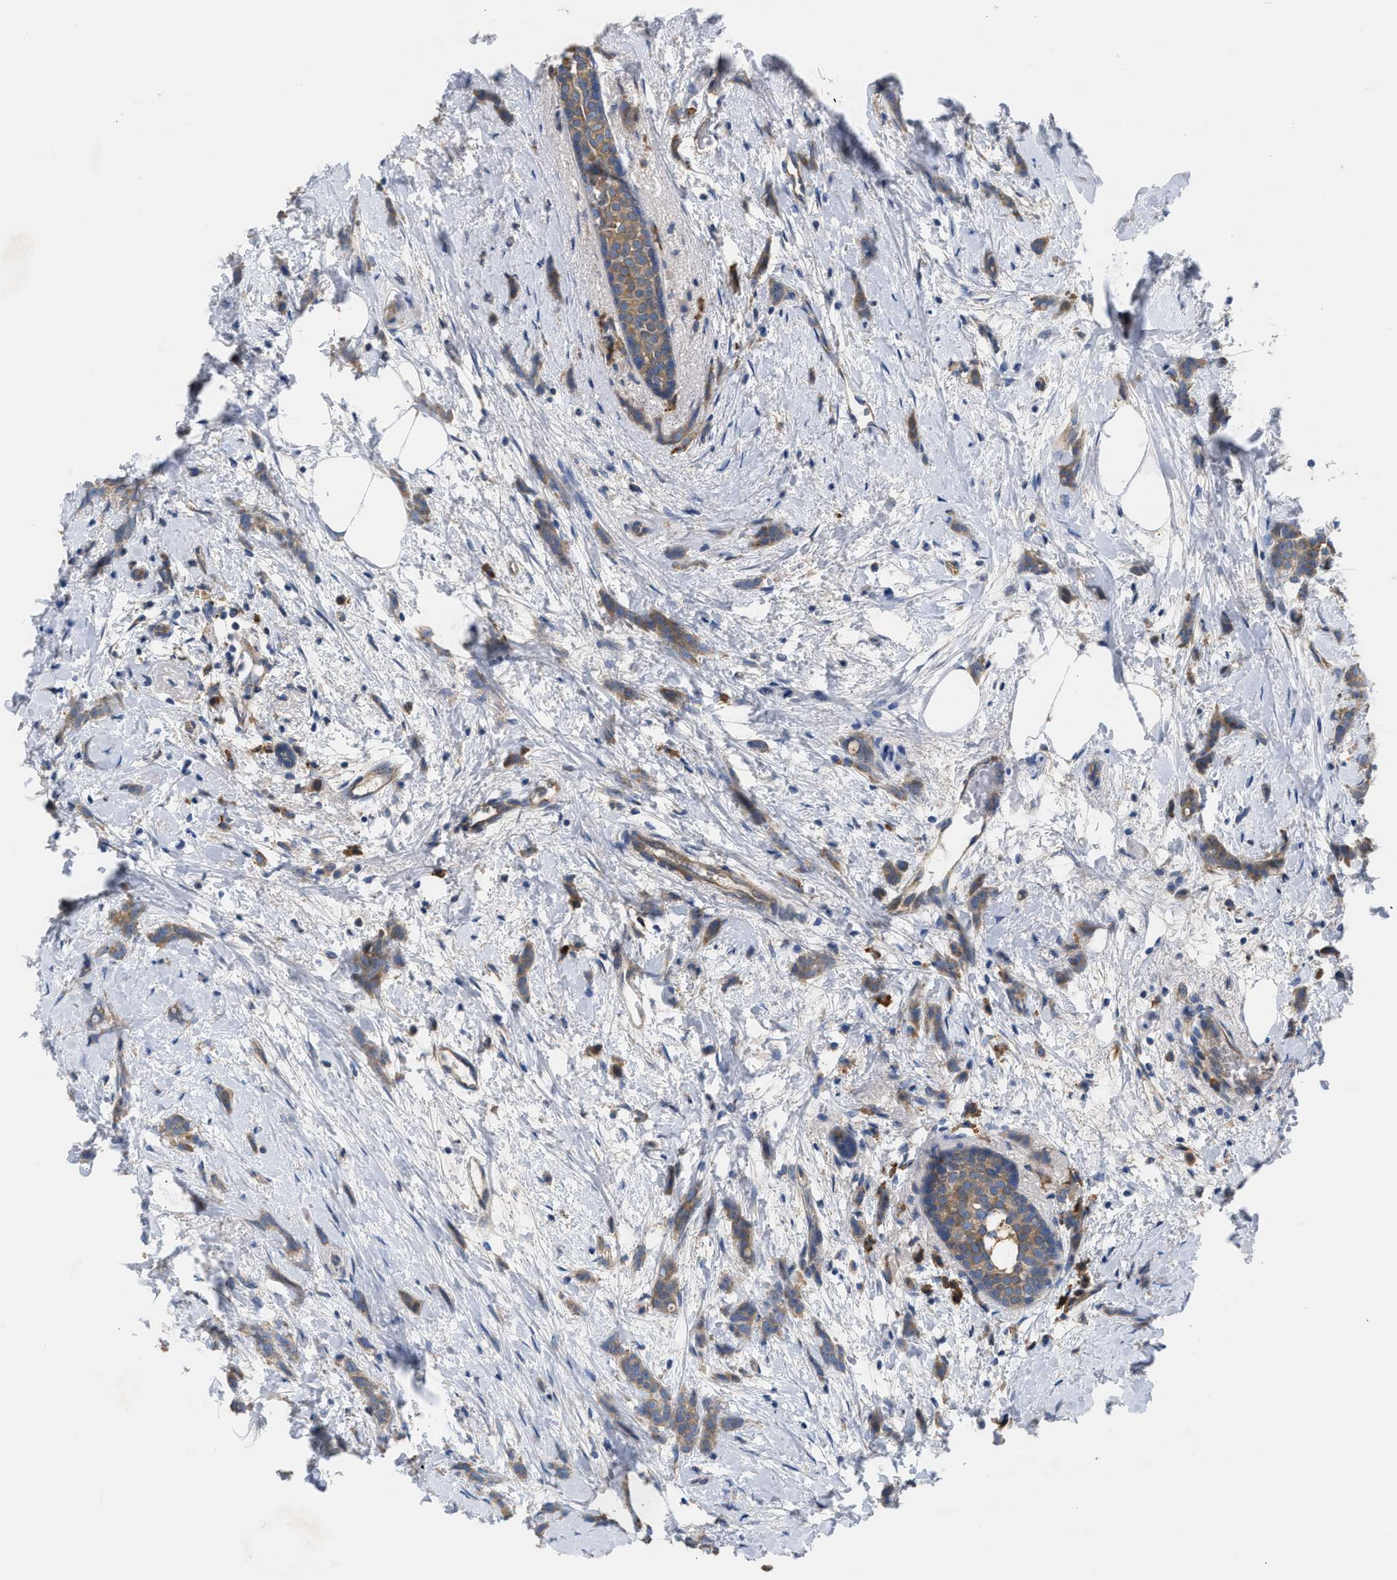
{"staining": {"intensity": "weak", "quantity": ">75%", "location": "cytoplasmic/membranous"}, "tissue": "breast cancer", "cell_type": "Tumor cells", "image_type": "cancer", "snomed": [{"axis": "morphology", "description": "Lobular carcinoma, in situ"}, {"axis": "morphology", "description": "Lobular carcinoma"}, {"axis": "topography", "description": "Breast"}], "caption": "Immunohistochemistry (IHC) histopathology image of neoplastic tissue: breast cancer stained using immunohistochemistry demonstrates low levels of weak protein expression localized specifically in the cytoplasmic/membranous of tumor cells, appearing as a cytoplasmic/membranous brown color.", "gene": "TMEM131", "patient": {"sex": "female", "age": 41}}